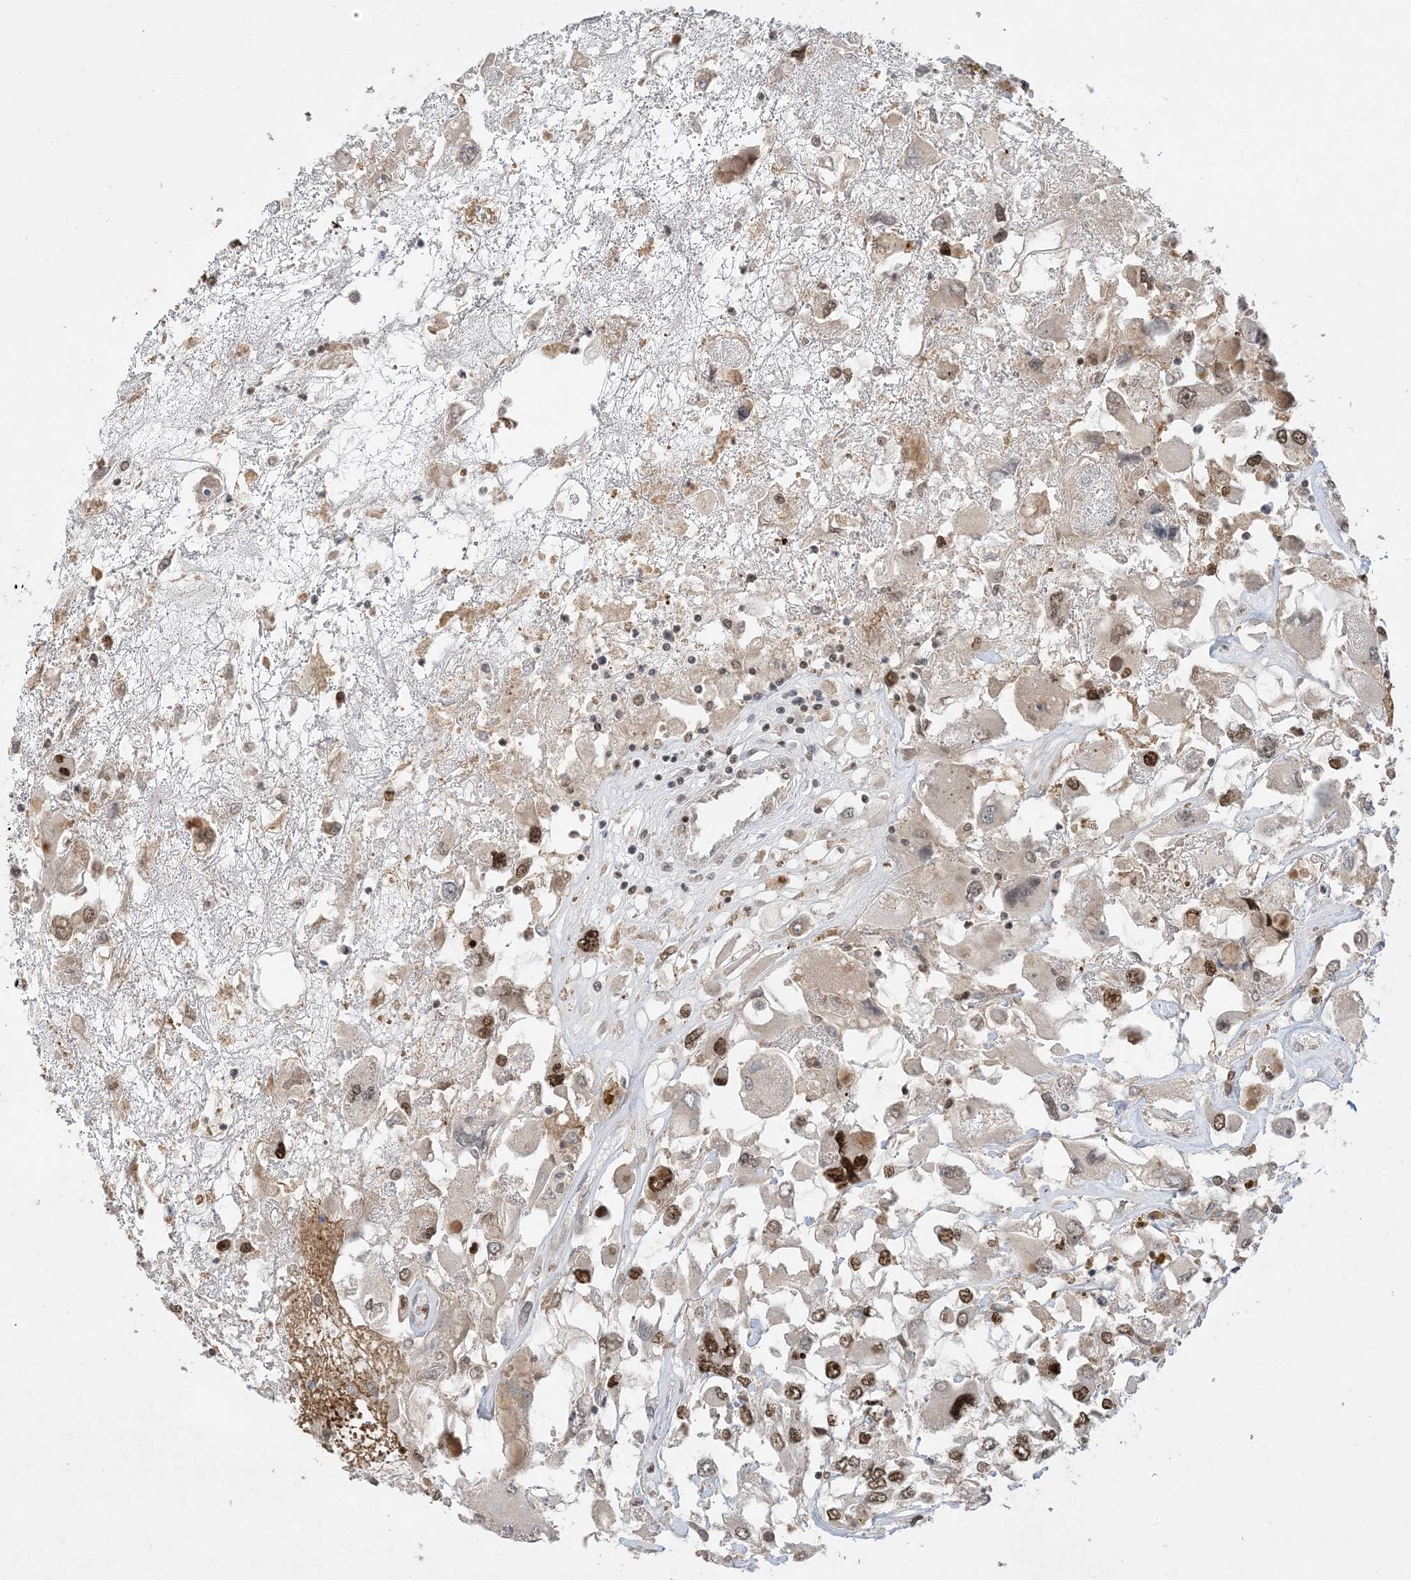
{"staining": {"intensity": "moderate", "quantity": ">75%", "location": "nuclear"}, "tissue": "renal cancer", "cell_type": "Tumor cells", "image_type": "cancer", "snomed": [{"axis": "morphology", "description": "Adenocarcinoma, NOS"}, {"axis": "topography", "description": "Kidney"}], "caption": "Moderate nuclear protein staining is seen in approximately >75% of tumor cells in adenocarcinoma (renal).", "gene": "ACYP2", "patient": {"sex": "female", "age": 52}}